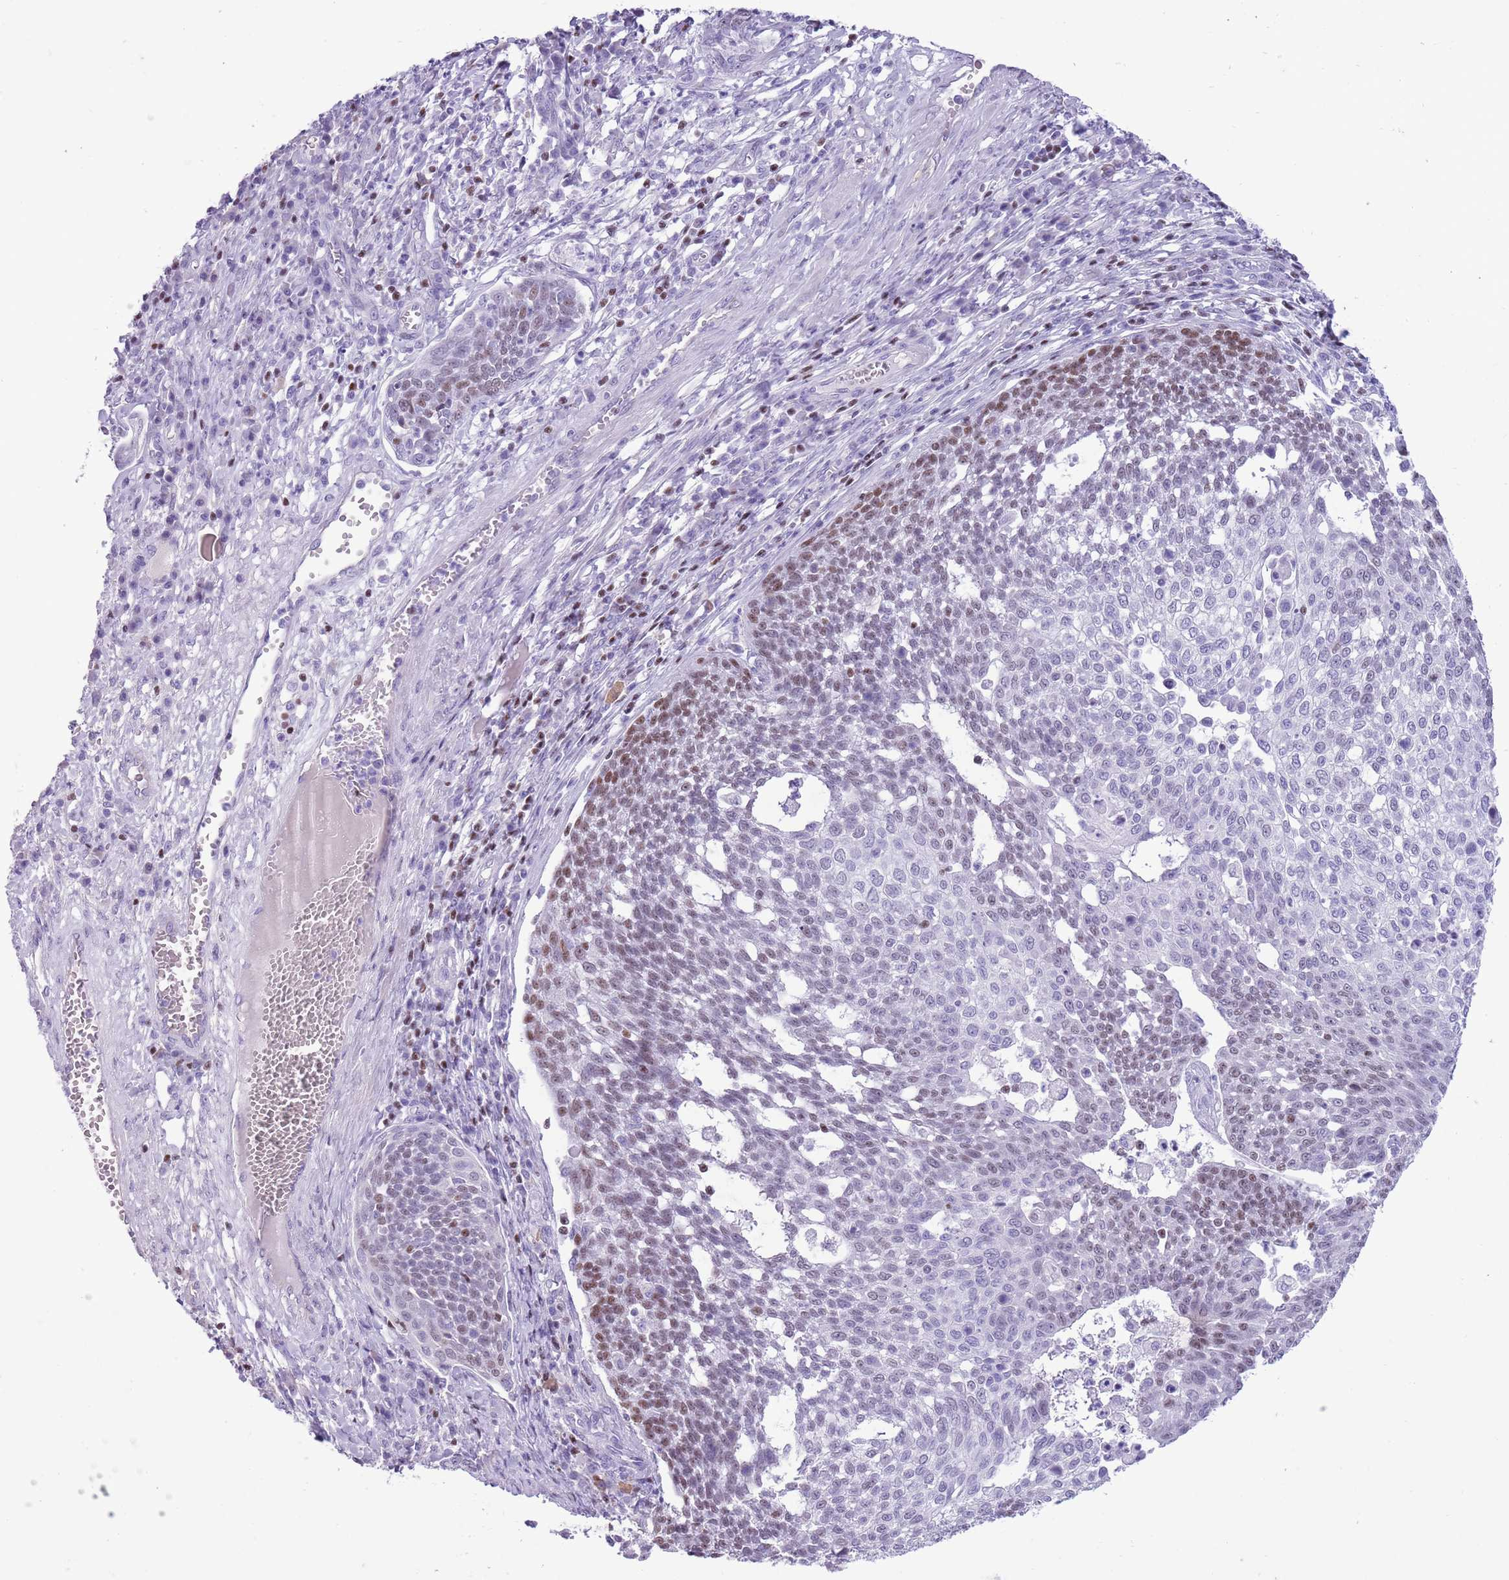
{"staining": {"intensity": "moderate", "quantity": "25%-75%", "location": "nuclear"}, "tissue": "cervical cancer", "cell_type": "Tumor cells", "image_type": "cancer", "snomed": [{"axis": "morphology", "description": "Squamous cell carcinoma, NOS"}, {"axis": "topography", "description": "Cervix"}], "caption": "Immunohistochemical staining of cervical squamous cell carcinoma displays medium levels of moderate nuclear protein positivity in about 25%-75% of tumor cells. The staining is performed using DAB (3,3'-diaminobenzidine) brown chromogen to label protein expression. The nuclei are counter-stained blue using hematoxylin.", "gene": "BCL11B", "patient": {"sex": "female", "age": 34}}